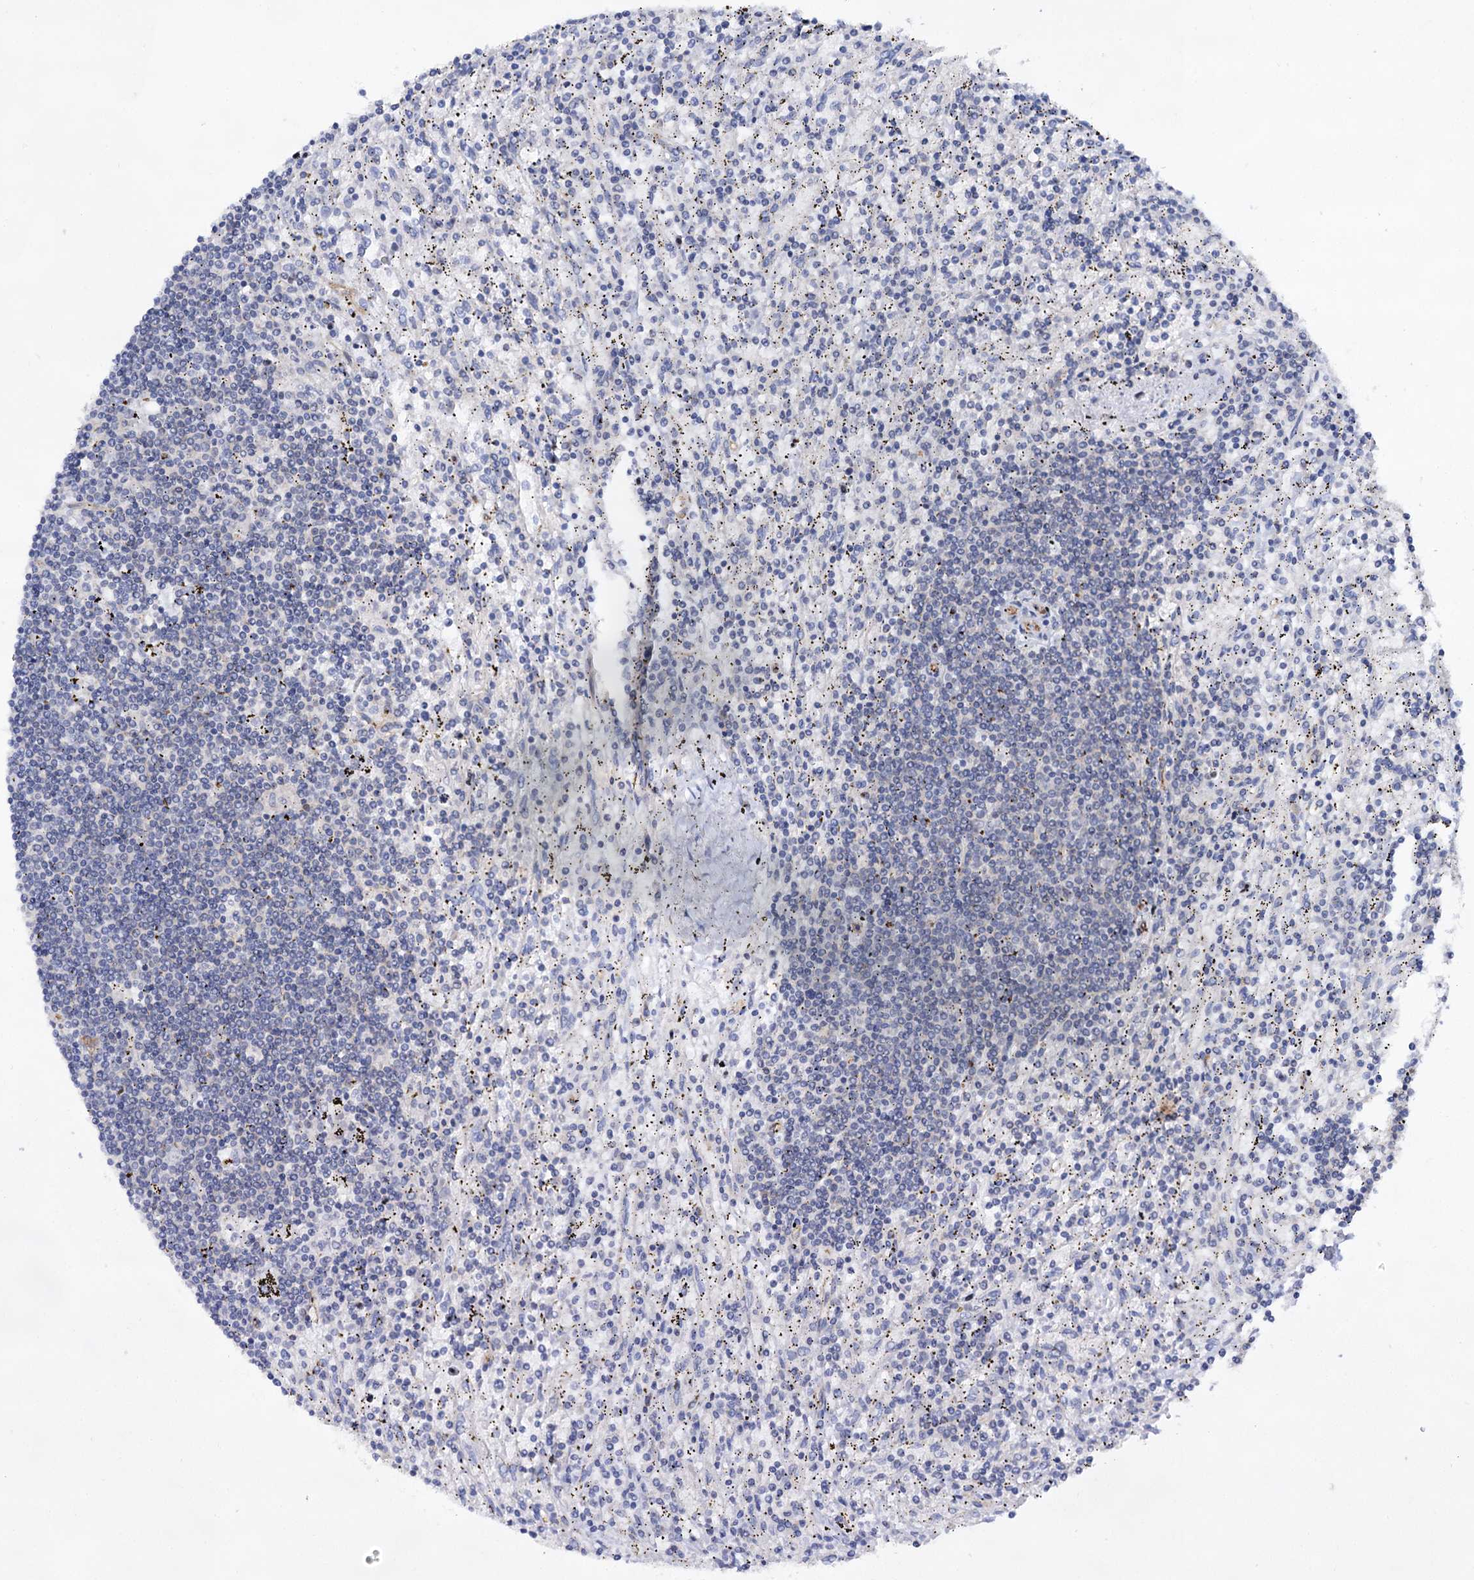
{"staining": {"intensity": "negative", "quantity": "none", "location": "none"}, "tissue": "lymphoma", "cell_type": "Tumor cells", "image_type": "cancer", "snomed": [{"axis": "morphology", "description": "Malignant lymphoma, non-Hodgkin's type, Low grade"}, {"axis": "topography", "description": "Spleen"}], "caption": "Tumor cells show no significant protein staining in malignant lymphoma, non-Hodgkin's type (low-grade).", "gene": "ABLIM1", "patient": {"sex": "male", "age": 76}}